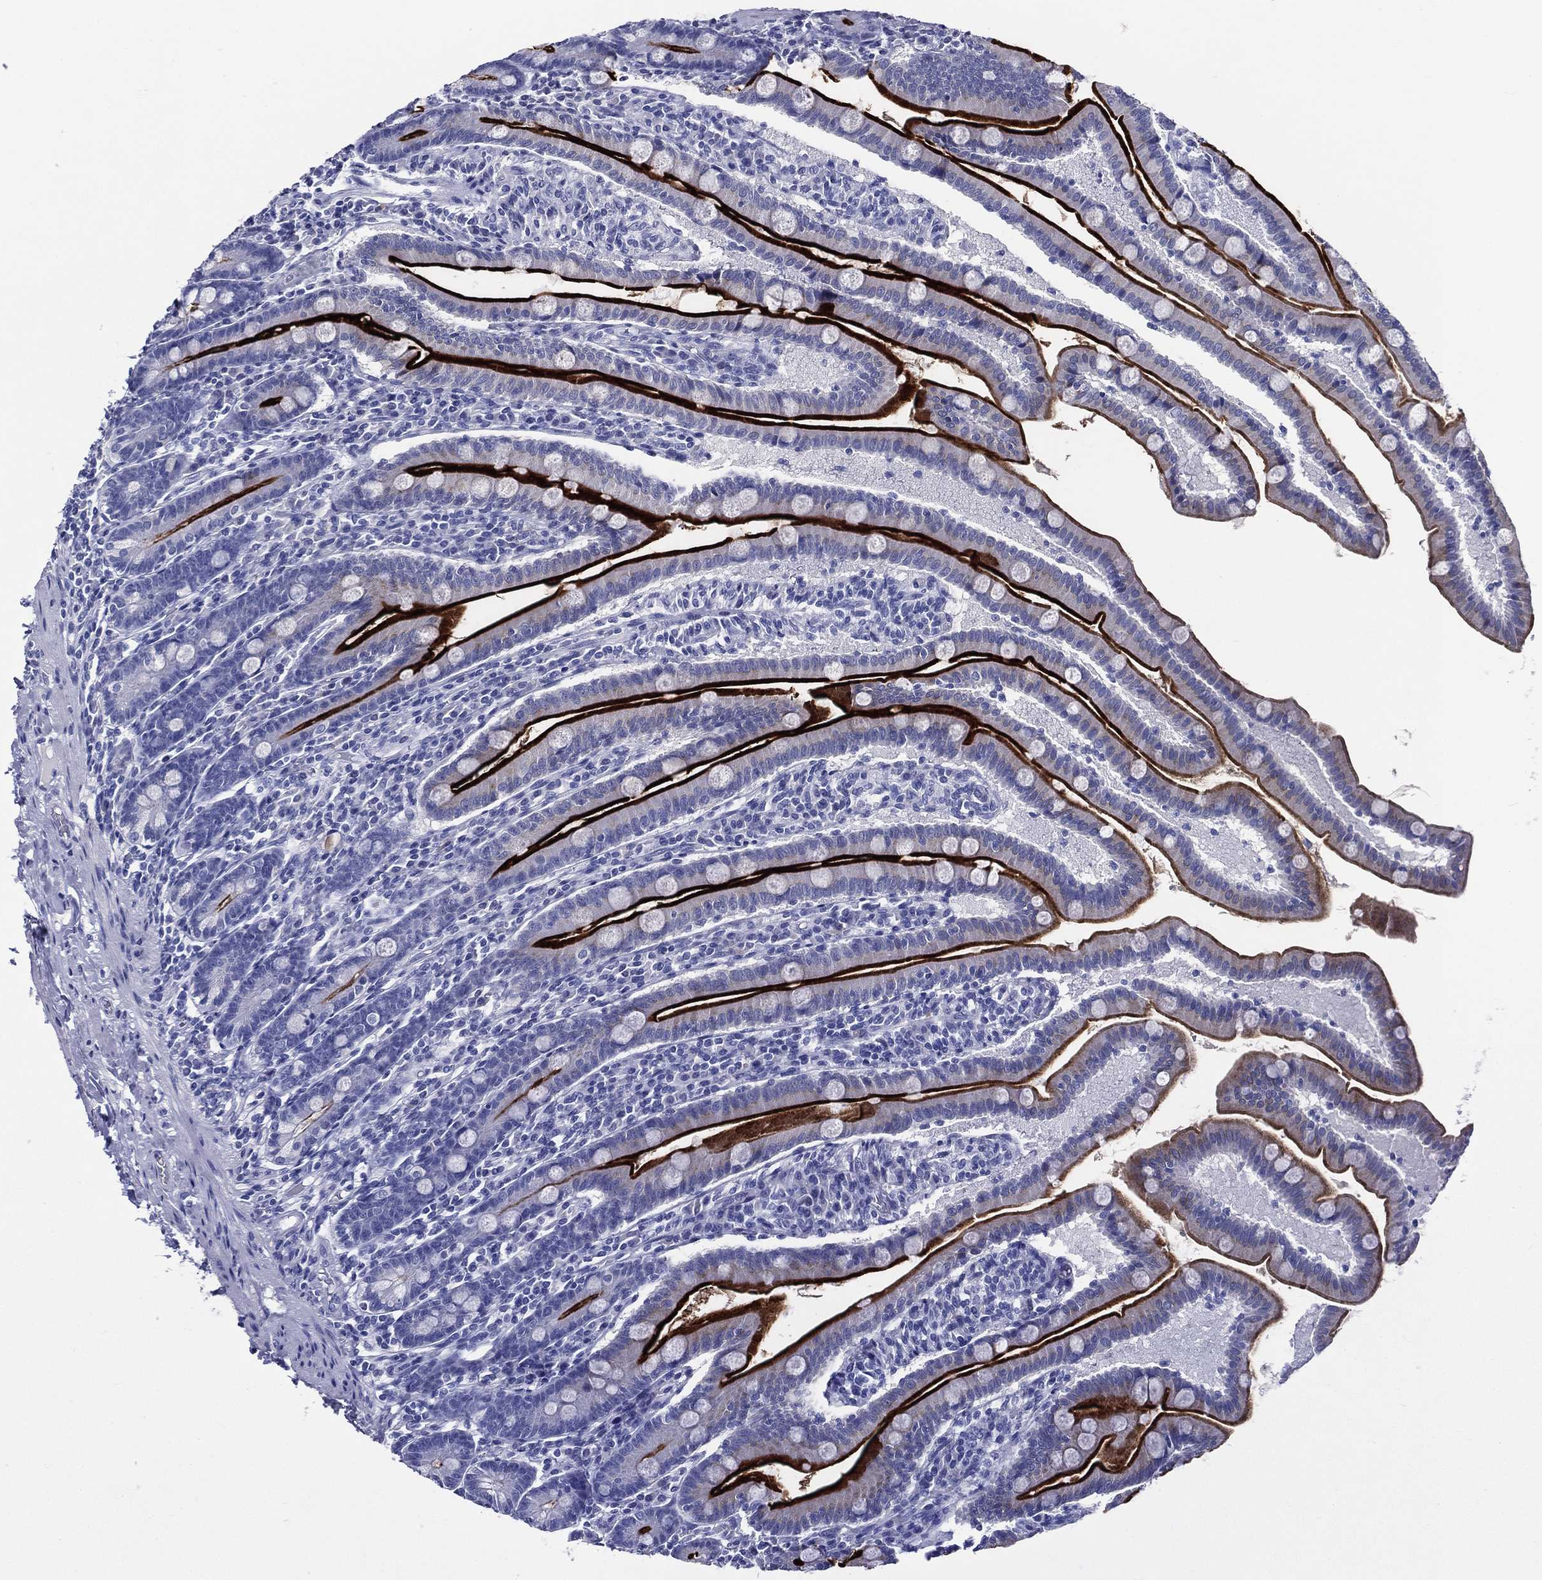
{"staining": {"intensity": "strong", "quantity": "25%-75%", "location": "cytoplasmic/membranous"}, "tissue": "small intestine", "cell_type": "Glandular cells", "image_type": "normal", "snomed": [{"axis": "morphology", "description": "Normal tissue, NOS"}, {"axis": "topography", "description": "Small intestine"}], "caption": "The photomicrograph demonstrates staining of benign small intestine, revealing strong cytoplasmic/membranous protein staining (brown color) within glandular cells. Using DAB (brown) and hematoxylin (blue) stains, captured at high magnification using brightfield microscopy.", "gene": "ACE2", "patient": {"sex": "male", "age": 66}}